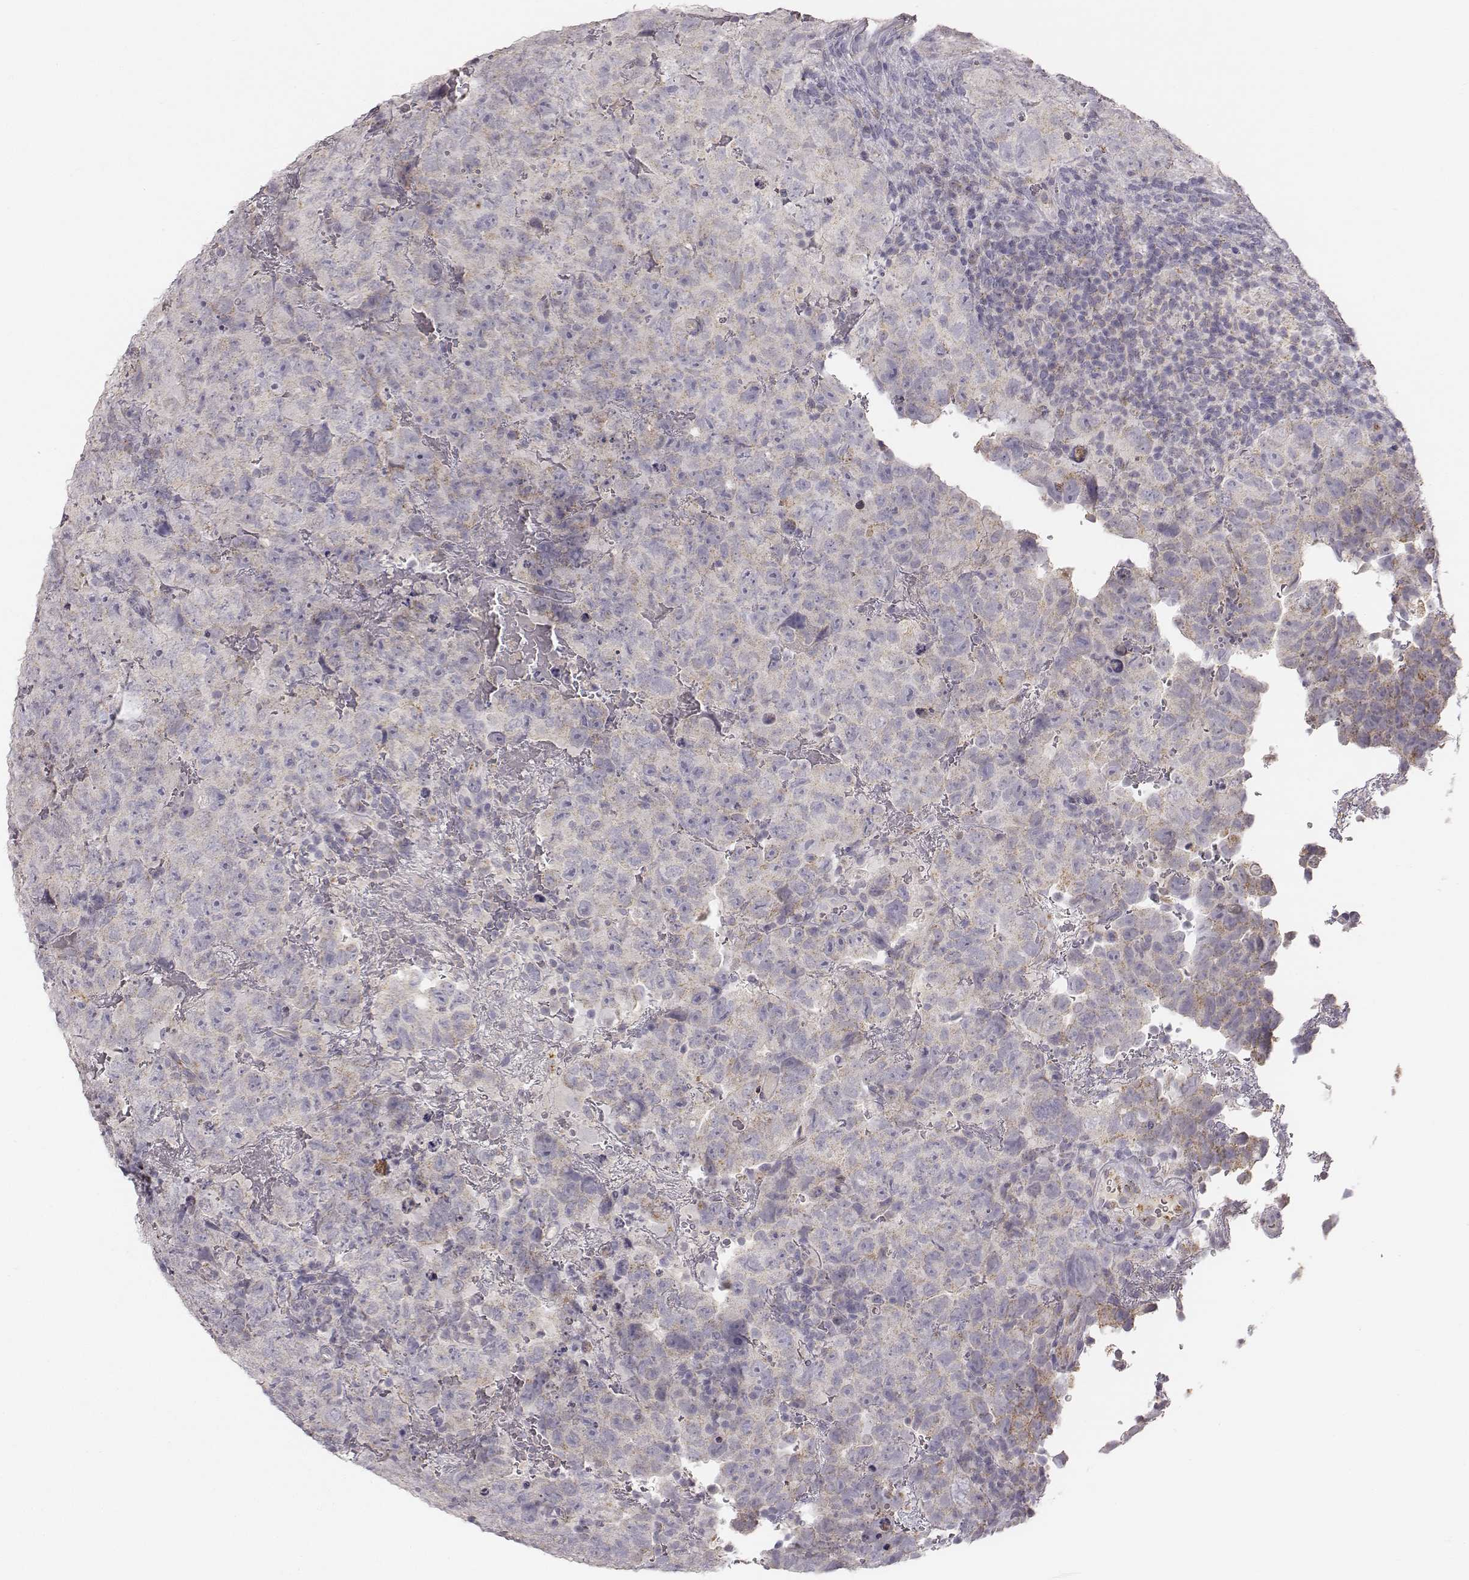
{"staining": {"intensity": "negative", "quantity": "none", "location": "none"}, "tissue": "testis cancer", "cell_type": "Tumor cells", "image_type": "cancer", "snomed": [{"axis": "morphology", "description": "Carcinoma, Embryonal, NOS"}, {"axis": "topography", "description": "Testis"}], "caption": "This is a image of immunohistochemistry (IHC) staining of testis cancer (embryonal carcinoma), which shows no expression in tumor cells.", "gene": "ABCD3", "patient": {"sex": "male", "age": 24}}